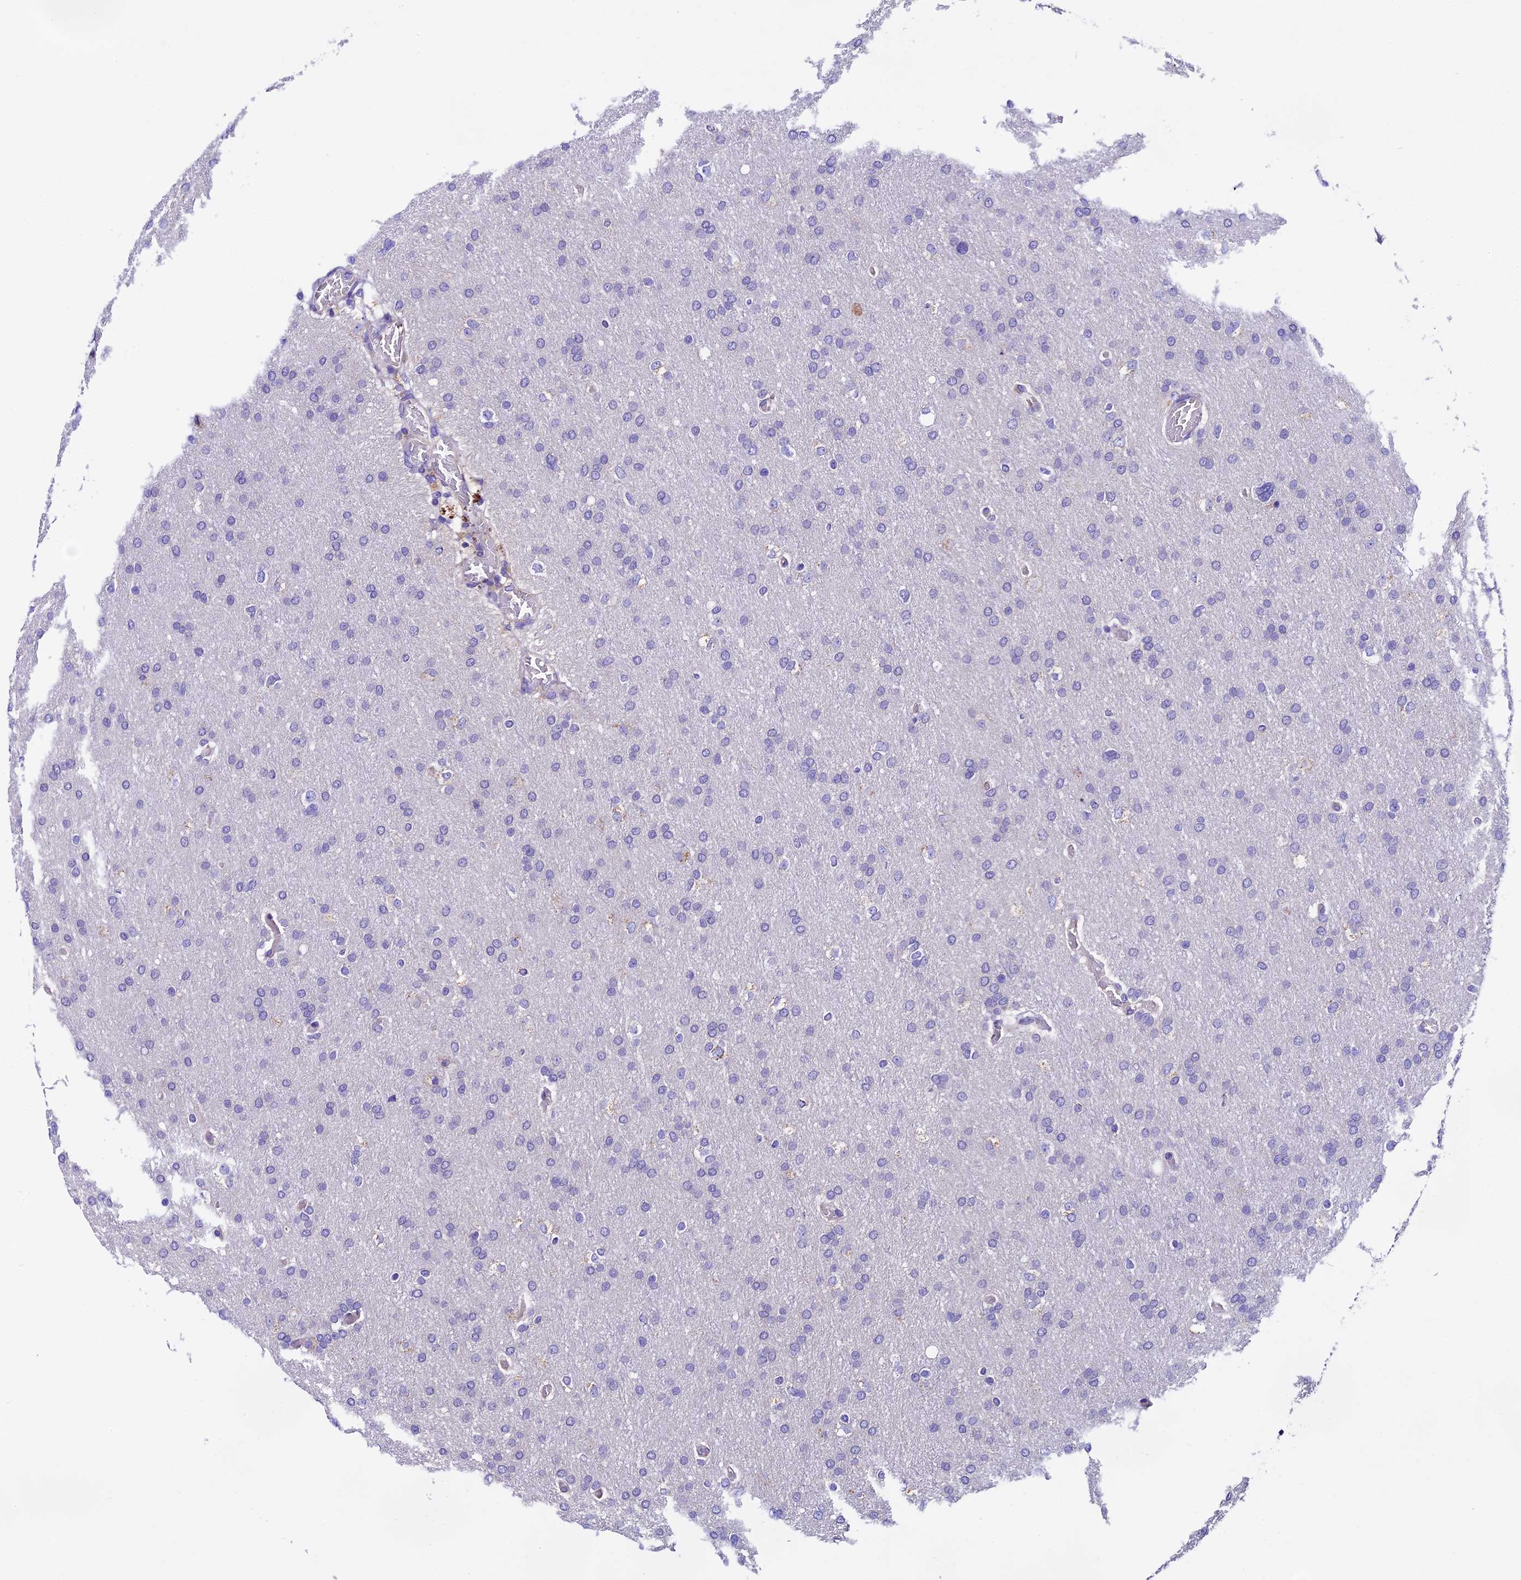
{"staining": {"intensity": "negative", "quantity": "none", "location": "none"}, "tissue": "glioma", "cell_type": "Tumor cells", "image_type": "cancer", "snomed": [{"axis": "morphology", "description": "Glioma, malignant, High grade"}, {"axis": "topography", "description": "Cerebral cortex"}], "caption": "Malignant high-grade glioma was stained to show a protein in brown. There is no significant staining in tumor cells. (Stains: DAB (3,3'-diaminobenzidine) immunohistochemistry with hematoxylin counter stain, Microscopy: brightfield microscopy at high magnification).", "gene": "COMTD1", "patient": {"sex": "female", "age": 36}}